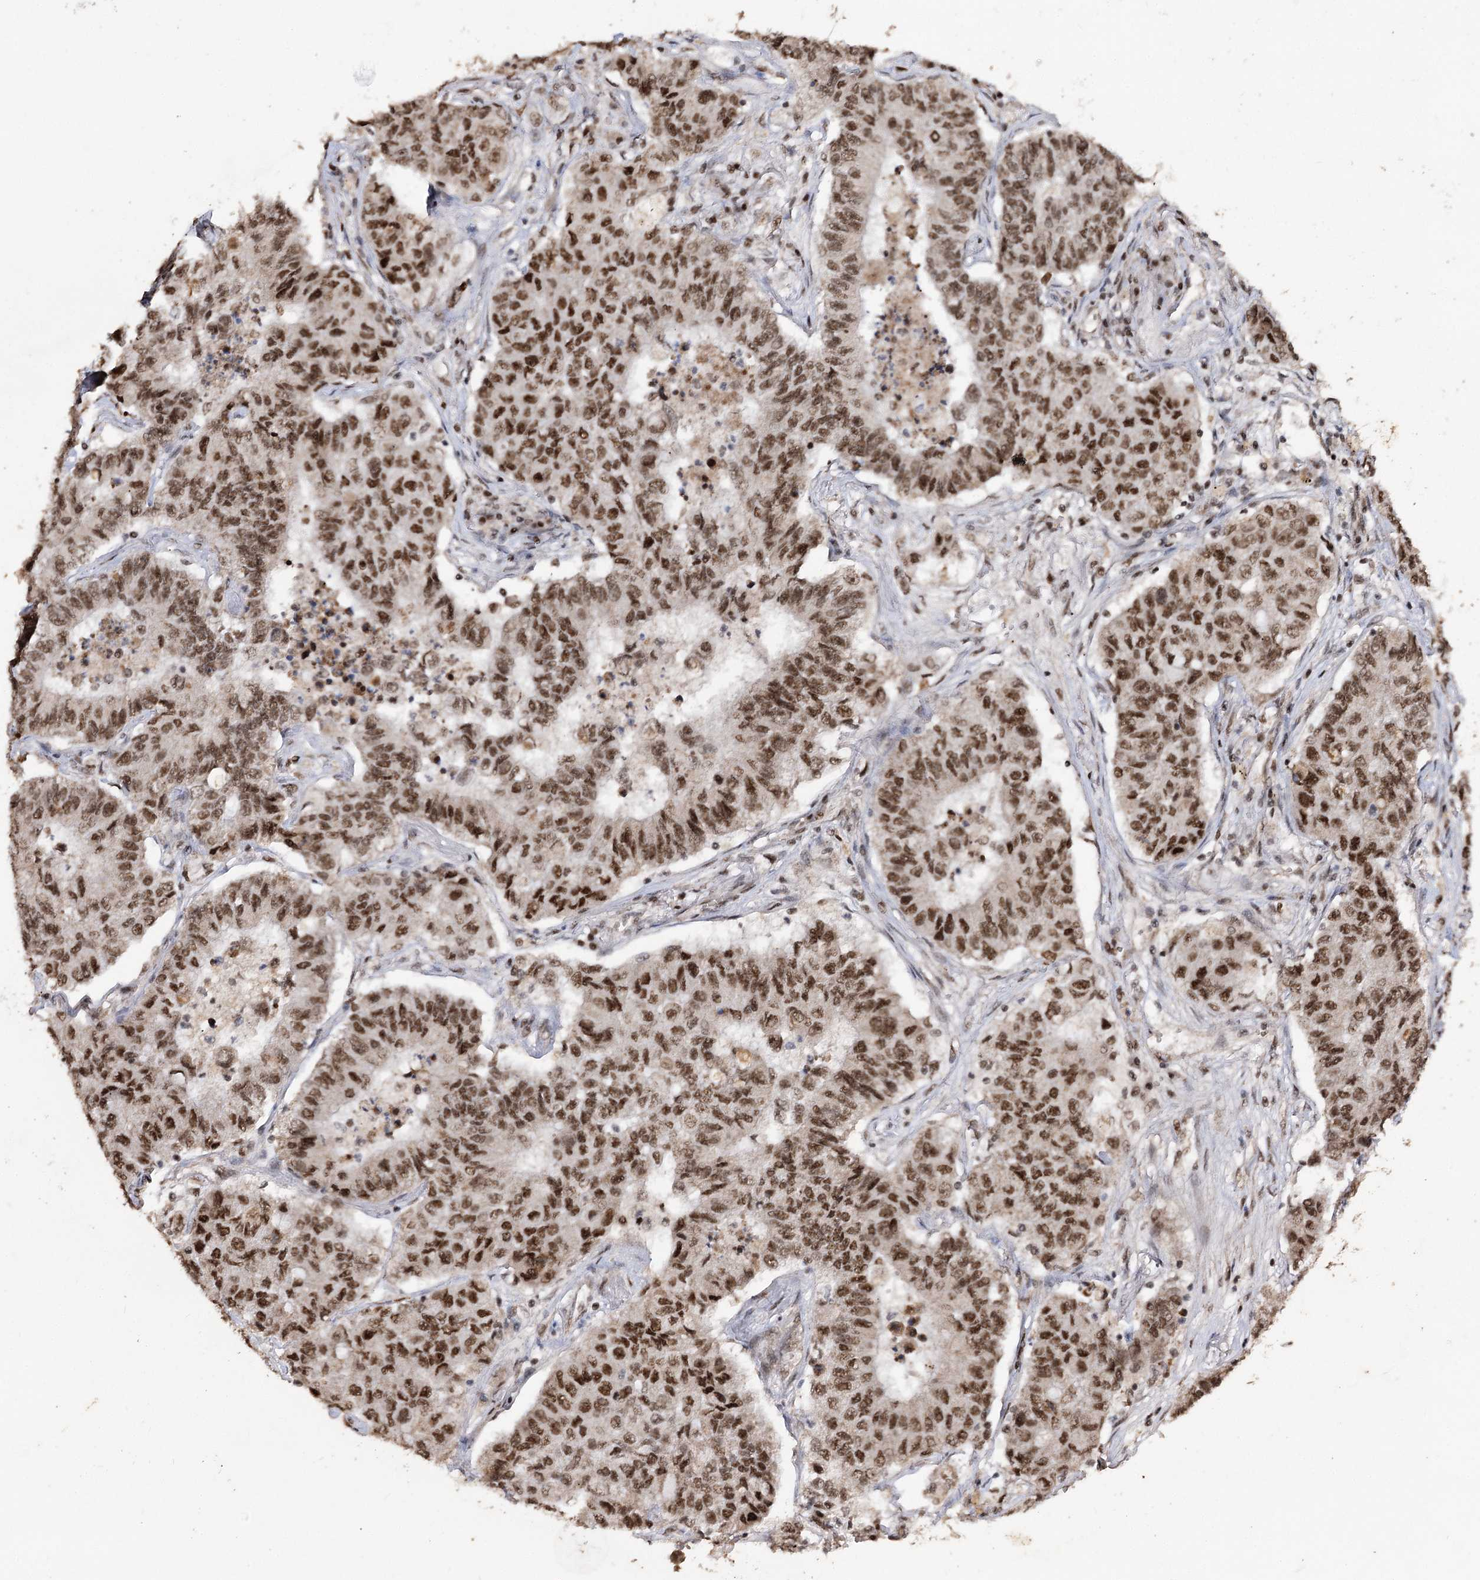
{"staining": {"intensity": "strong", "quantity": ">75%", "location": "nuclear"}, "tissue": "lung cancer", "cell_type": "Tumor cells", "image_type": "cancer", "snomed": [{"axis": "morphology", "description": "Squamous cell carcinoma, NOS"}, {"axis": "topography", "description": "Lung"}], "caption": "Lung cancer (squamous cell carcinoma) was stained to show a protein in brown. There is high levels of strong nuclear staining in about >75% of tumor cells.", "gene": "U2SURP", "patient": {"sex": "male", "age": 74}}